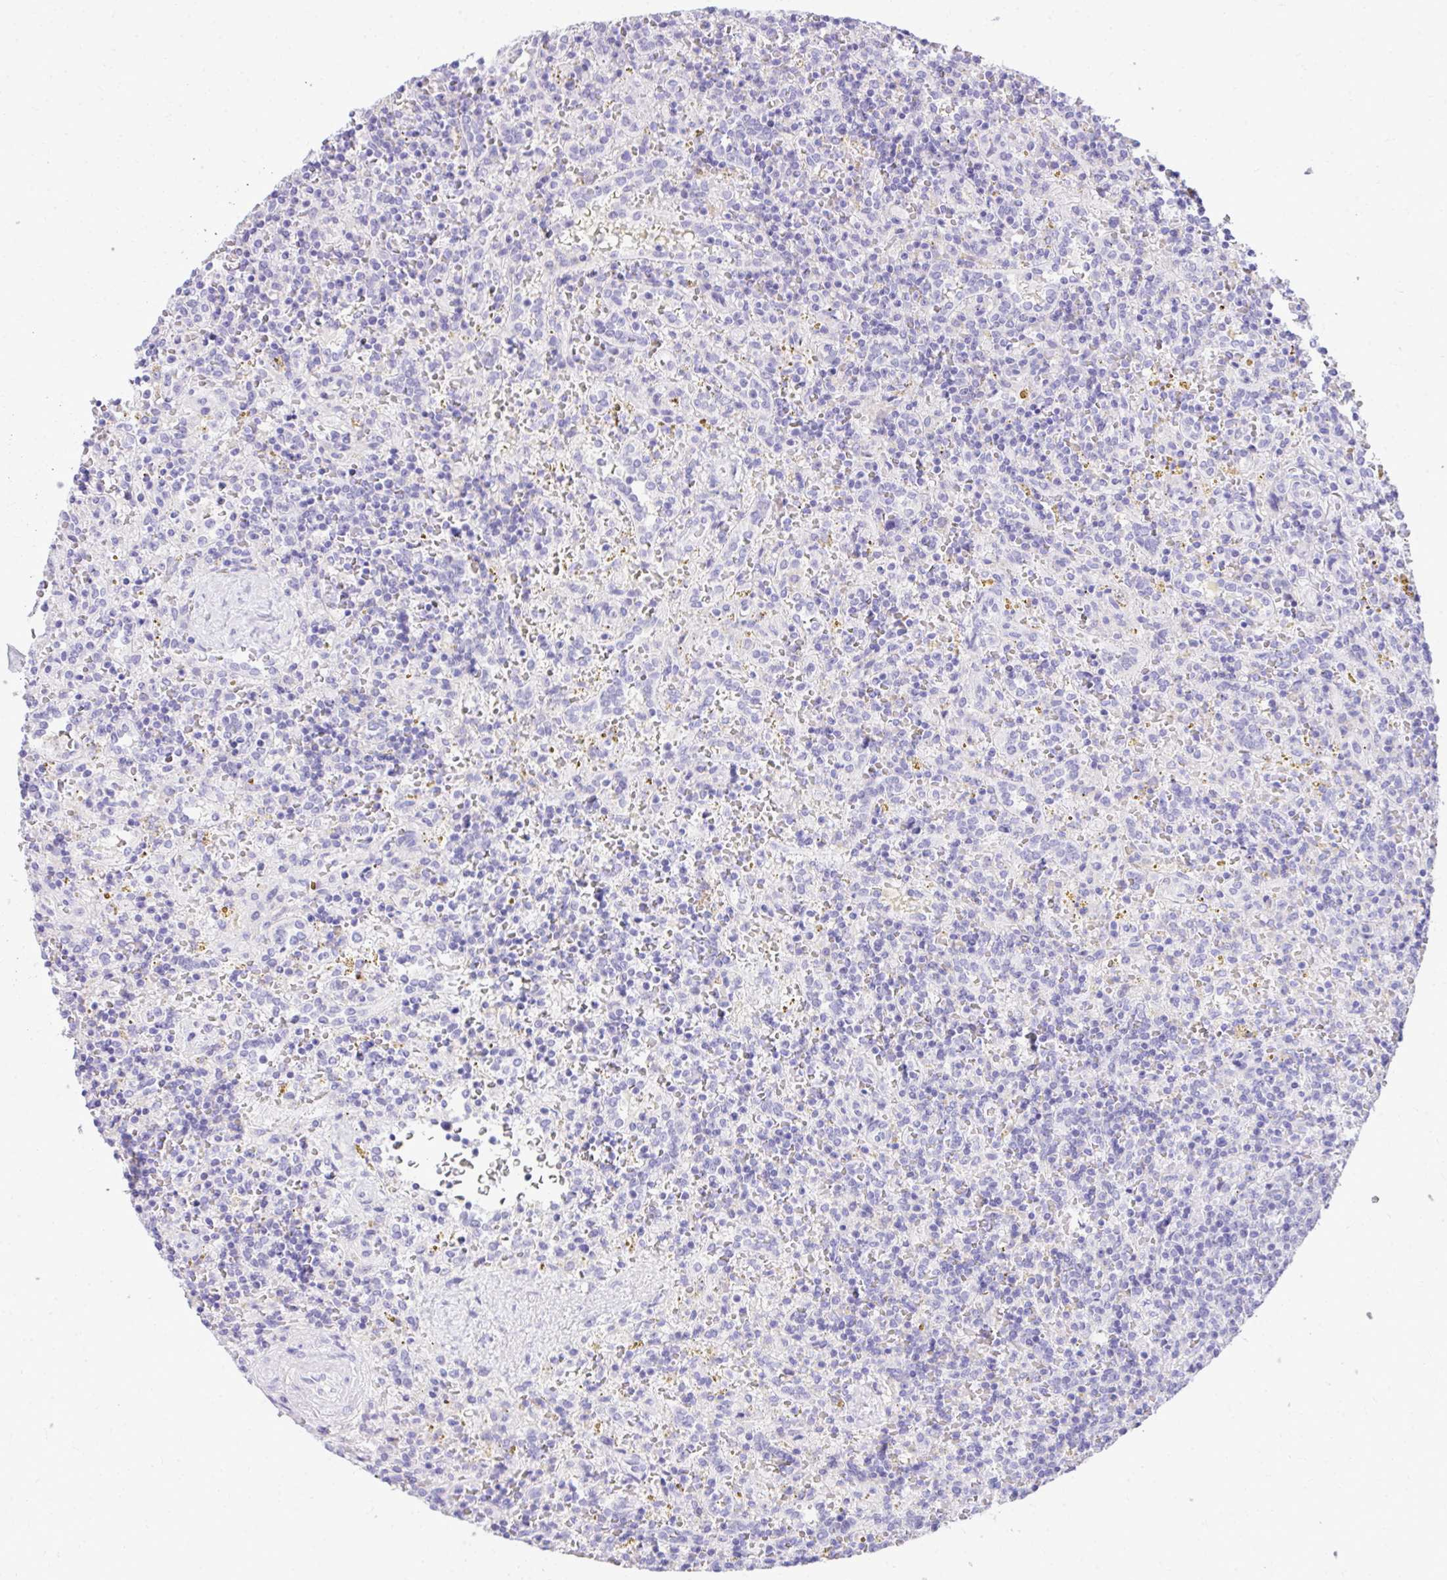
{"staining": {"intensity": "negative", "quantity": "none", "location": "none"}, "tissue": "lymphoma", "cell_type": "Tumor cells", "image_type": "cancer", "snomed": [{"axis": "morphology", "description": "Malignant lymphoma, non-Hodgkin's type, Low grade"}, {"axis": "topography", "description": "Spleen"}], "caption": "There is no significant positivity in tumor cells of lymphoma.", "gene": "EID3", "patient": {"sex": "male", "age": 67}}